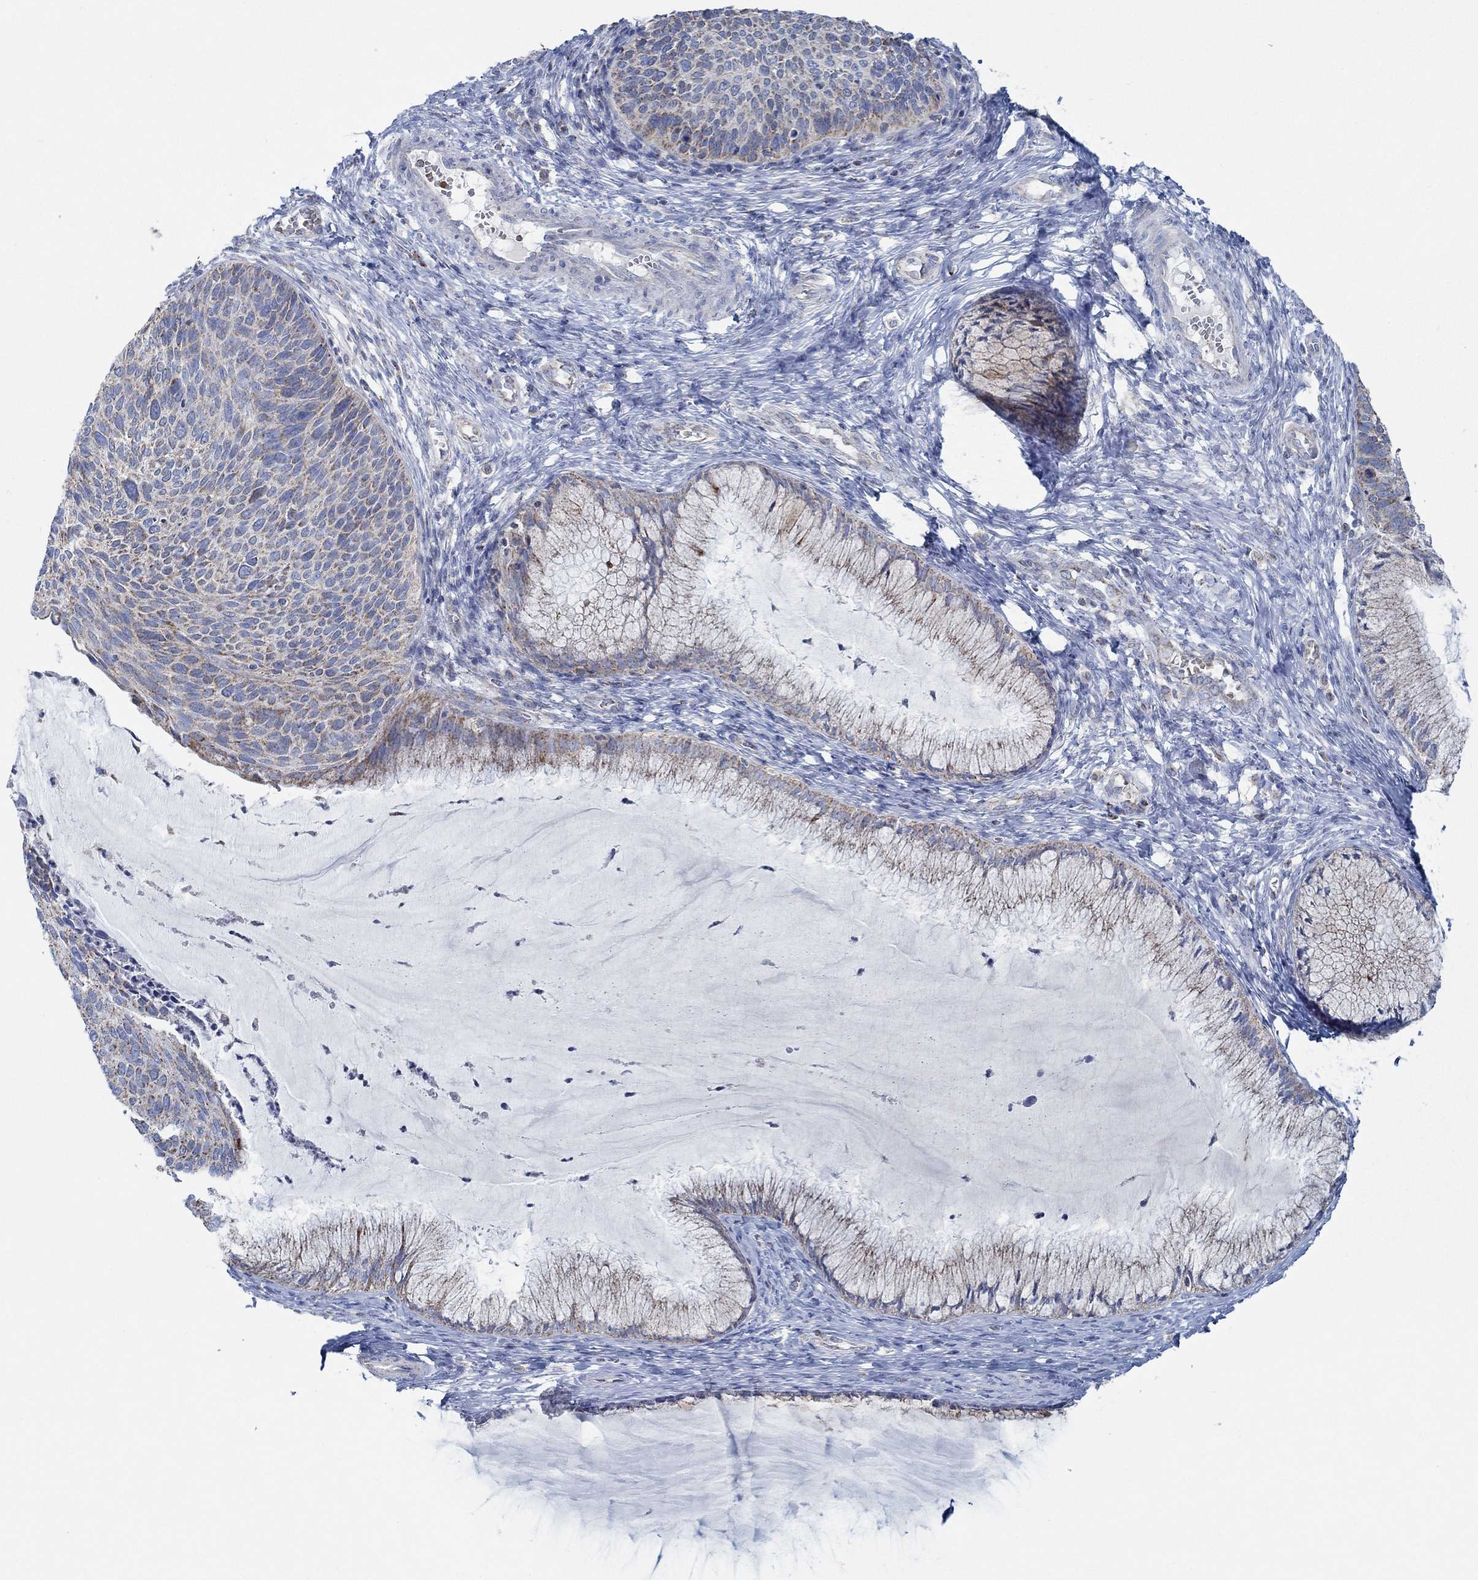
{"staining": {"intensity": "moderate", "quantity": "<25%", "location": "cytoplasmic/membranous"}, "tissue": "cervical cancer", "cell_type": "Tumor cells", "image_type": "cancer", "snomed": [{"axis": "morphology", "description": "Squamous cell carcinoma, NOS"}, {"axis": "topography", "description": "Cervix"}], "caption": "Immunohistochemical staining of cervical cancer (squamous cell carcinoma) demonstrates low levels of moderate cytoplasmic/membranous protein staining in approximately <25% of tumor cells.", "gene": "GLOD5", "patient": {"sex": "female", "age": 36}}